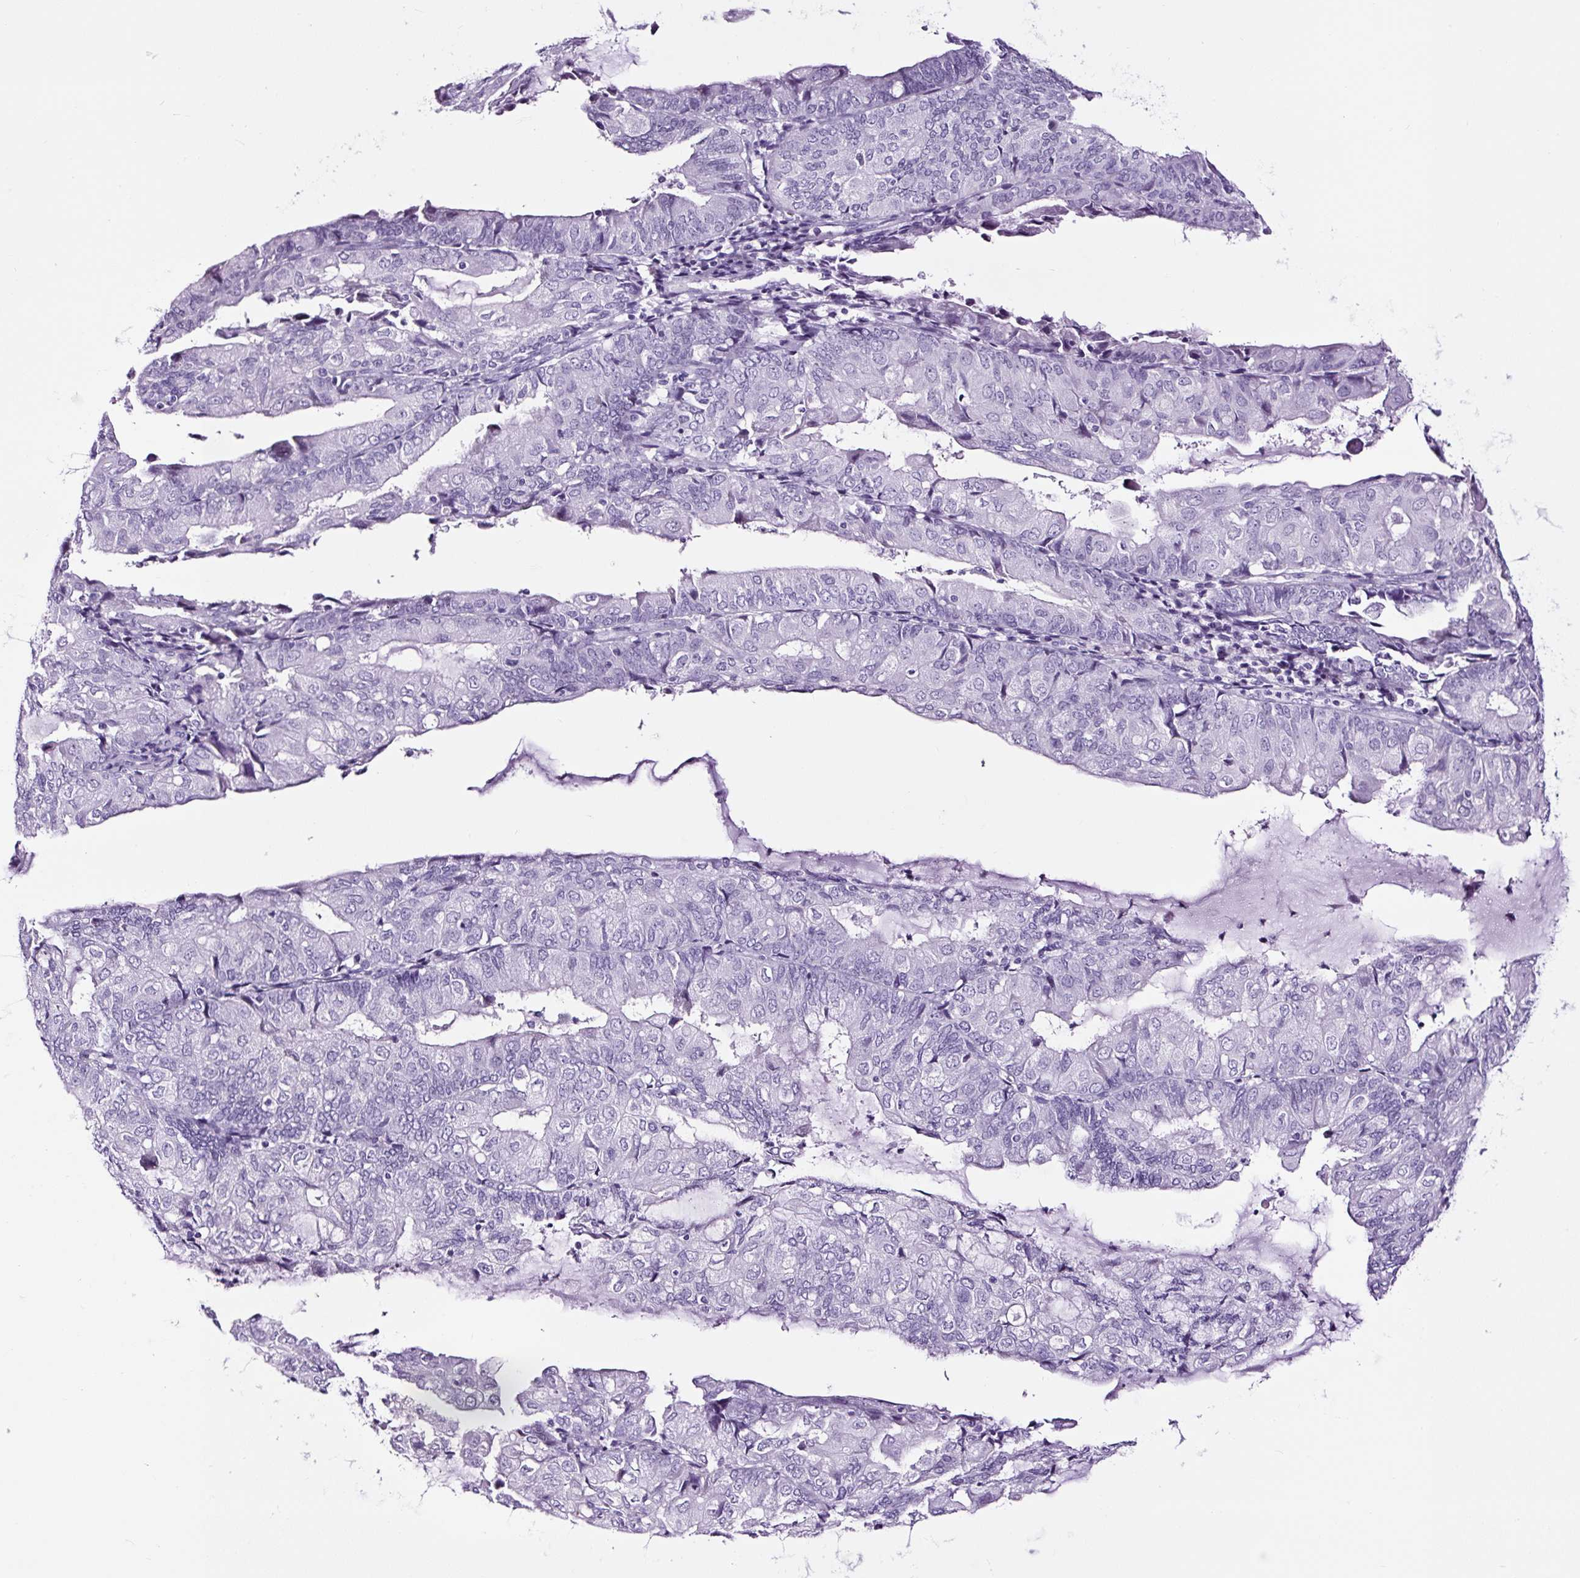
{"staining": {"intensity": "negative", "quantity": "none", "location": "none"}, "tissue": "endometrial cancer", "cell_type": "Tumor cells", "image_type": "cancer", "snomed": [{"axis": "morphology", "description": "Adenocarcinoma, NOS"}, {"axis": "topography", "description": "Endometrium"}], "caption": "Immunohistochemistry (IHC) of endometrial adenocarcinoma shows no expression in tumor cells.", "gene": "NPHS2", "patient": {"sex": "female", "age": 81}}